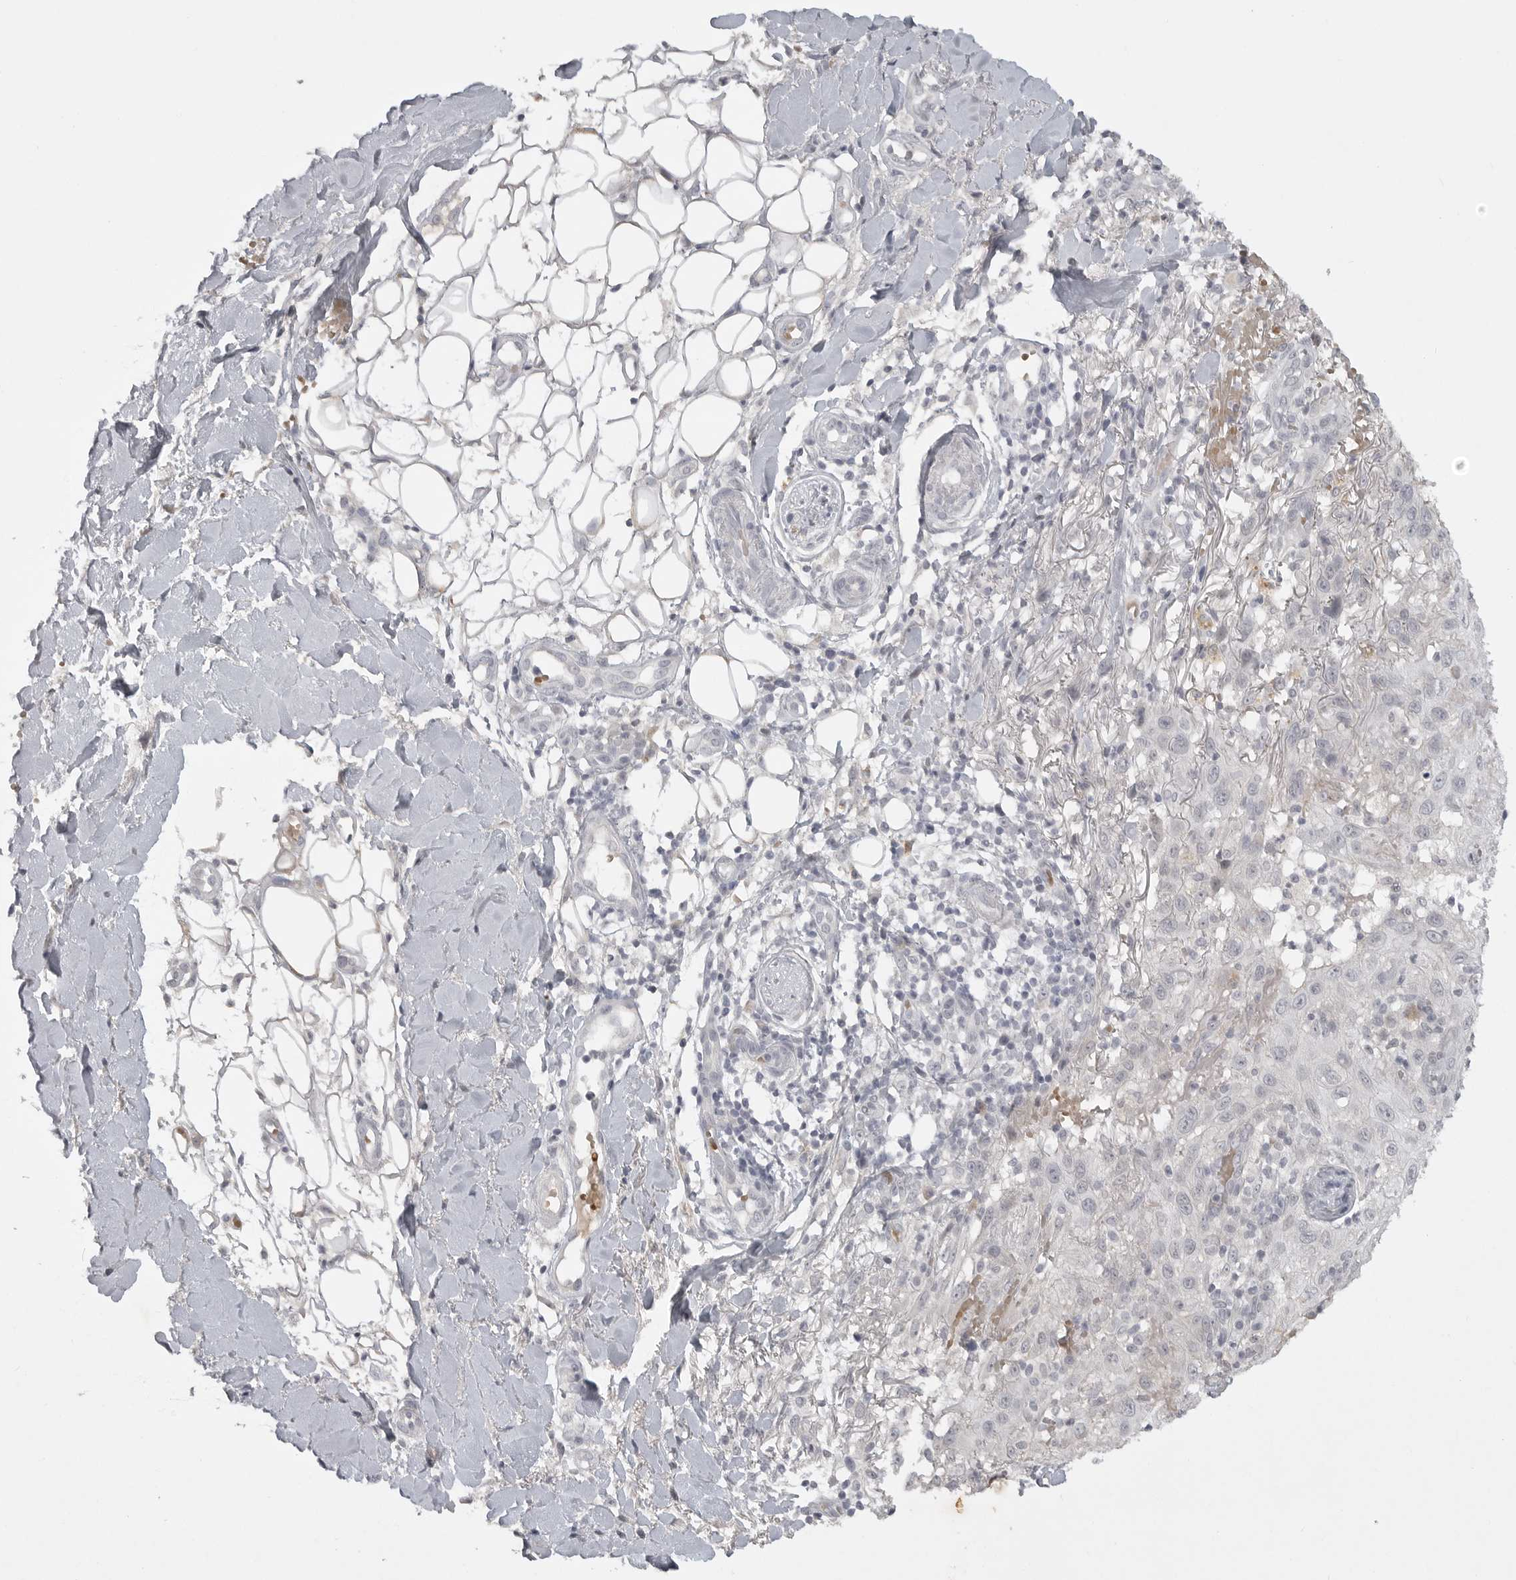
{"staining": {"intensity": "negative", "quantity": "none", "location": "none"}, "tissue": "skin cancer", "cell_type": "Tumor cells", "image_type": "cancer", "snomed": [{"axis": "morphology", "description": "Normal tissue, NOS"}, {"axis": "morphology", "description": "Squamous cell carcinoma, NOS"}, {"axis": "topography", "description": "Skin"}], "caption": "Immunohistochemistry (IHC) of skin cancer reveals no staining in tumor cells.", "gene": "TCTN3", "patient": {"sex": "female", "age": 96}}